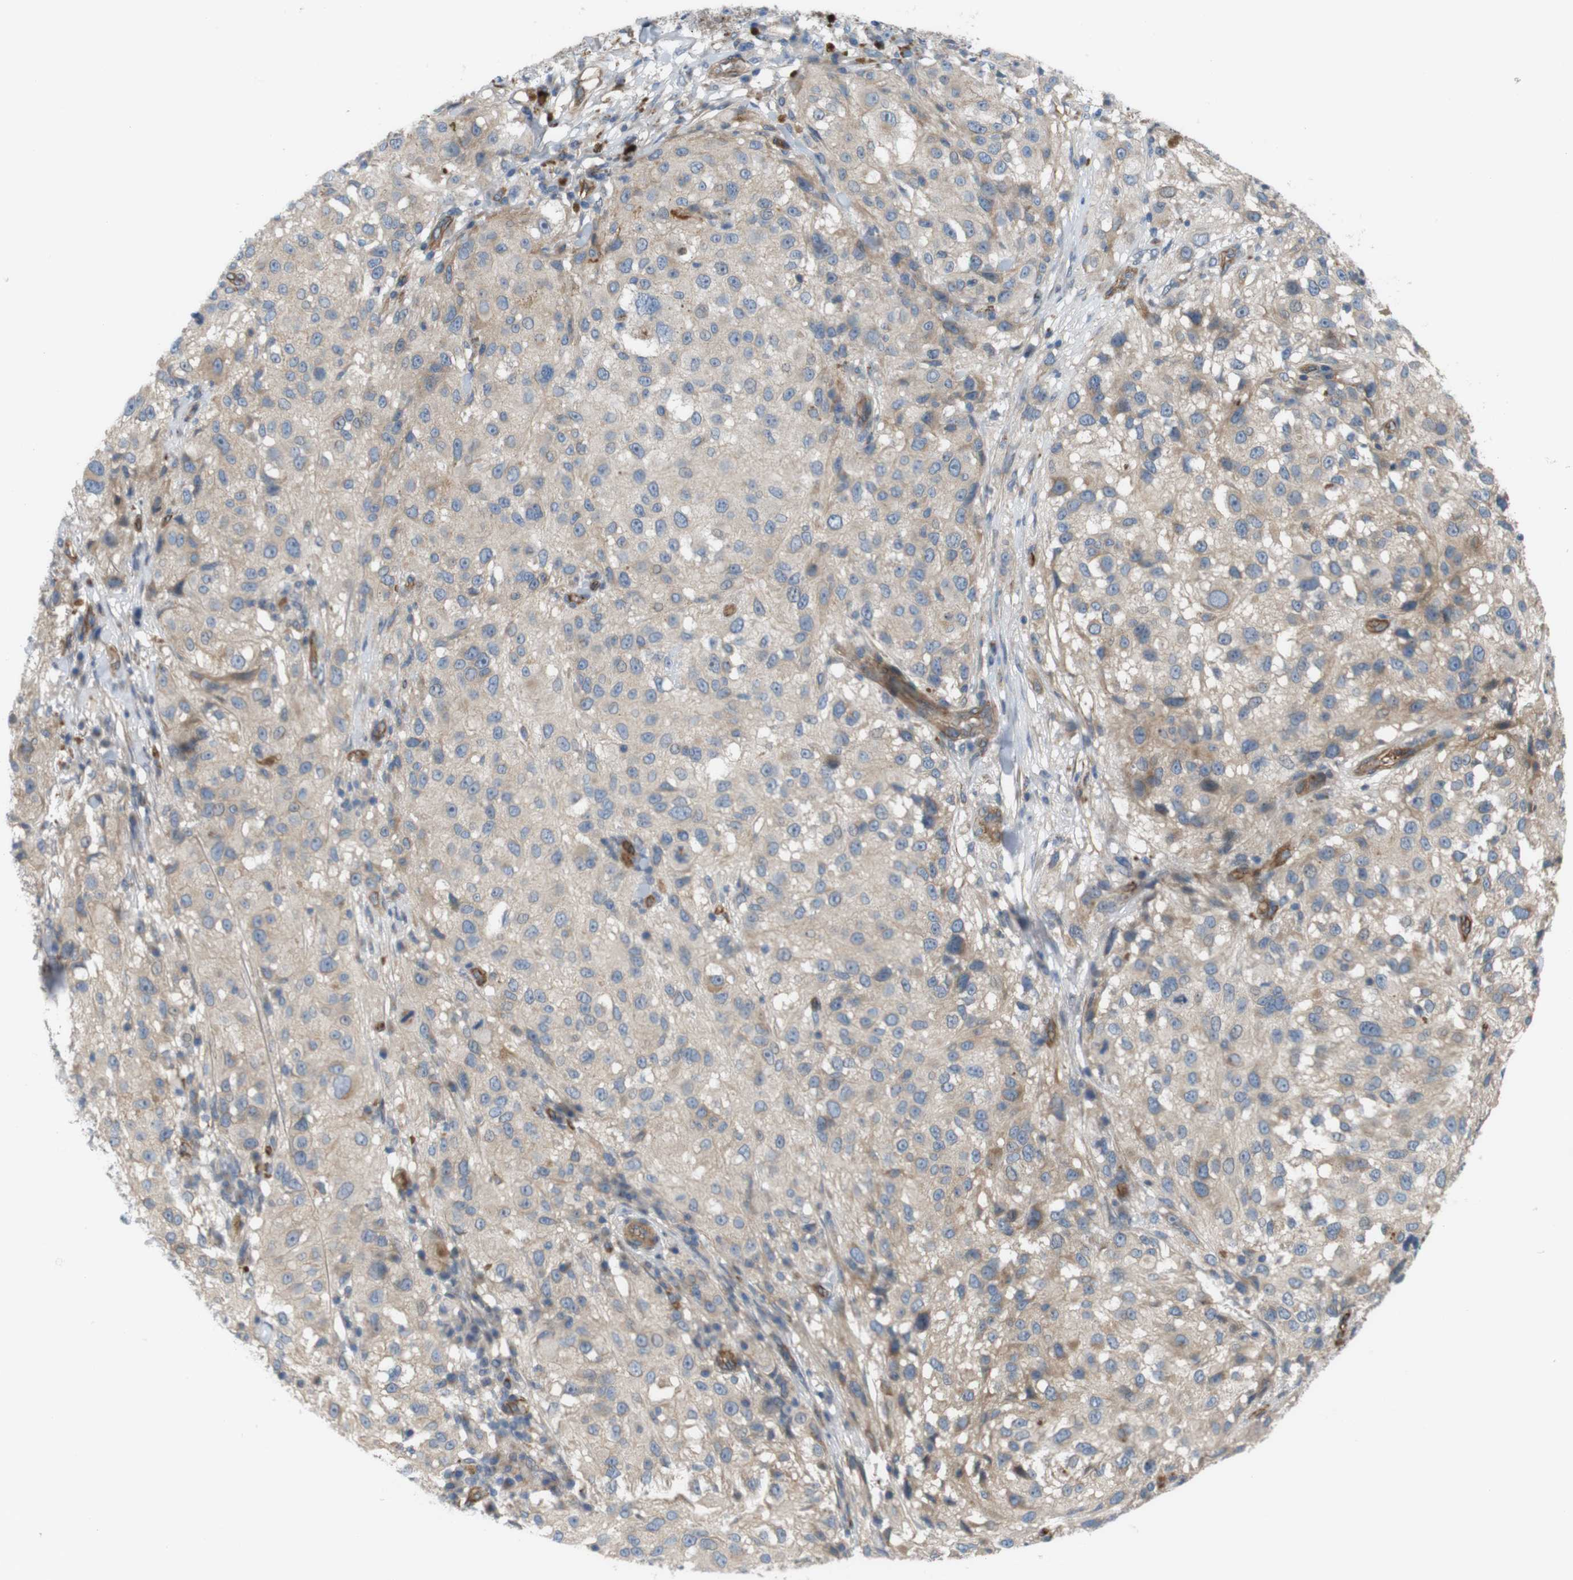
{"staining": {"intensity": "weak", "quantity": ">75%", "location": "cytoplasmic/membranous"}, "tissue": "melanoma", "cell_type": "Tumor cells", "image_type": "cancer", "snomed": [{"axis": "morphology", "description": "Necrosis, NOS"}, {"axis": "morphology", "description": "Malignant melanoma, NOS"}, {"axis": "topography", "description": "Skin"}], "caption": "Tumor cells reveal low levels of weak cytoplasmic/membranous staining in approximately >75% of cells in human melanoma.", "gene": "BVES", "patient": {"sex": "female", "age": 87}}